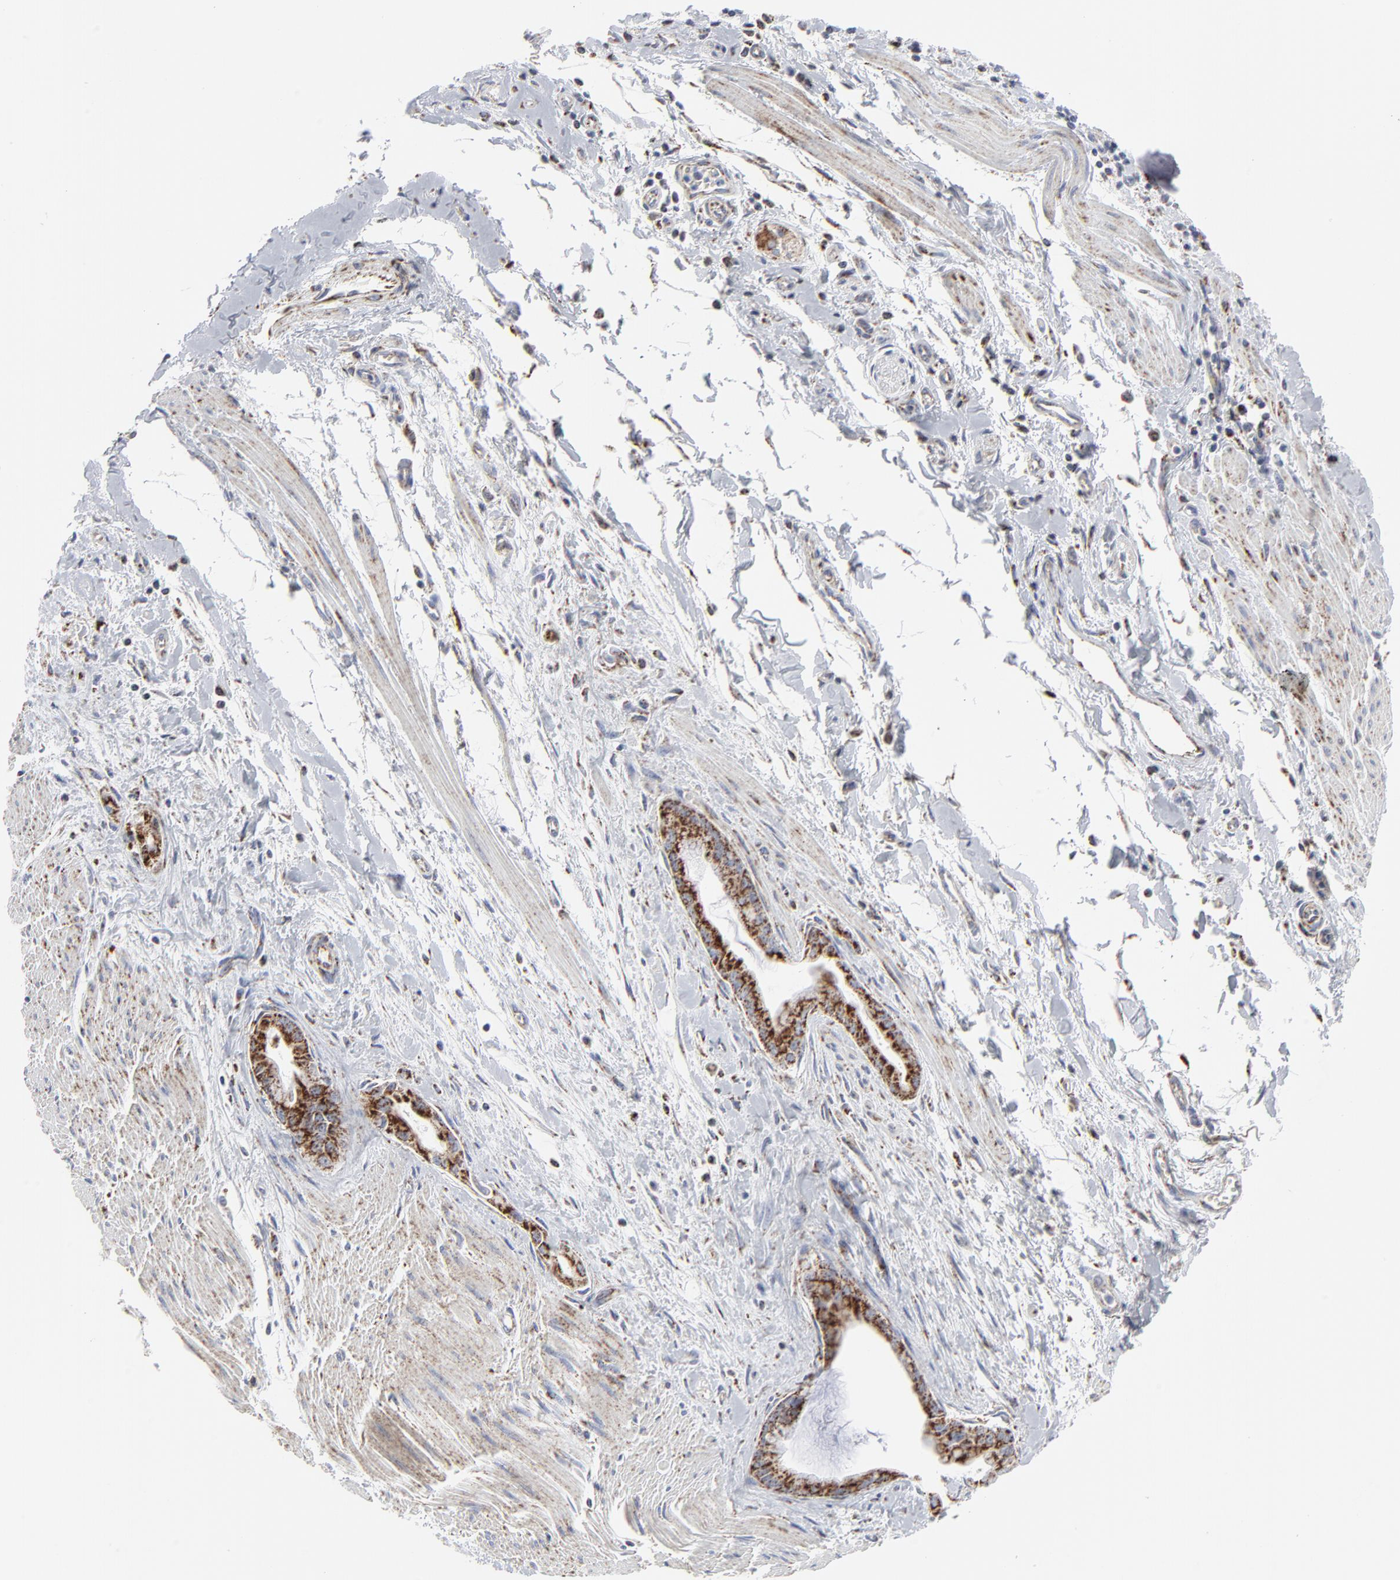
{"staining": {"intensity": "moderate", "quantity": ">75%", "location": "cytoplasmic/membranous"}, "tissue": "pancreatic cancer", "cell_type": "Tumor cells", "image_type": "cancer", "snomed": [{"axis": "morphology", "description": "Adenocarcinoma, NOS"}, {"axis": "topography", "description": "Pancreas"}], "caption": "This micrograph displays pancreatic adenocarcinoma stained with immunohistochemistry (IHC) to label a protein in brown. The cytoplasmic/membranous of tumor cells show moderate positivity for the protein. Nuclei are counter-stained blue.", "gene": "TXNRD2", "patient": {"sex": "male", "age": 59}}